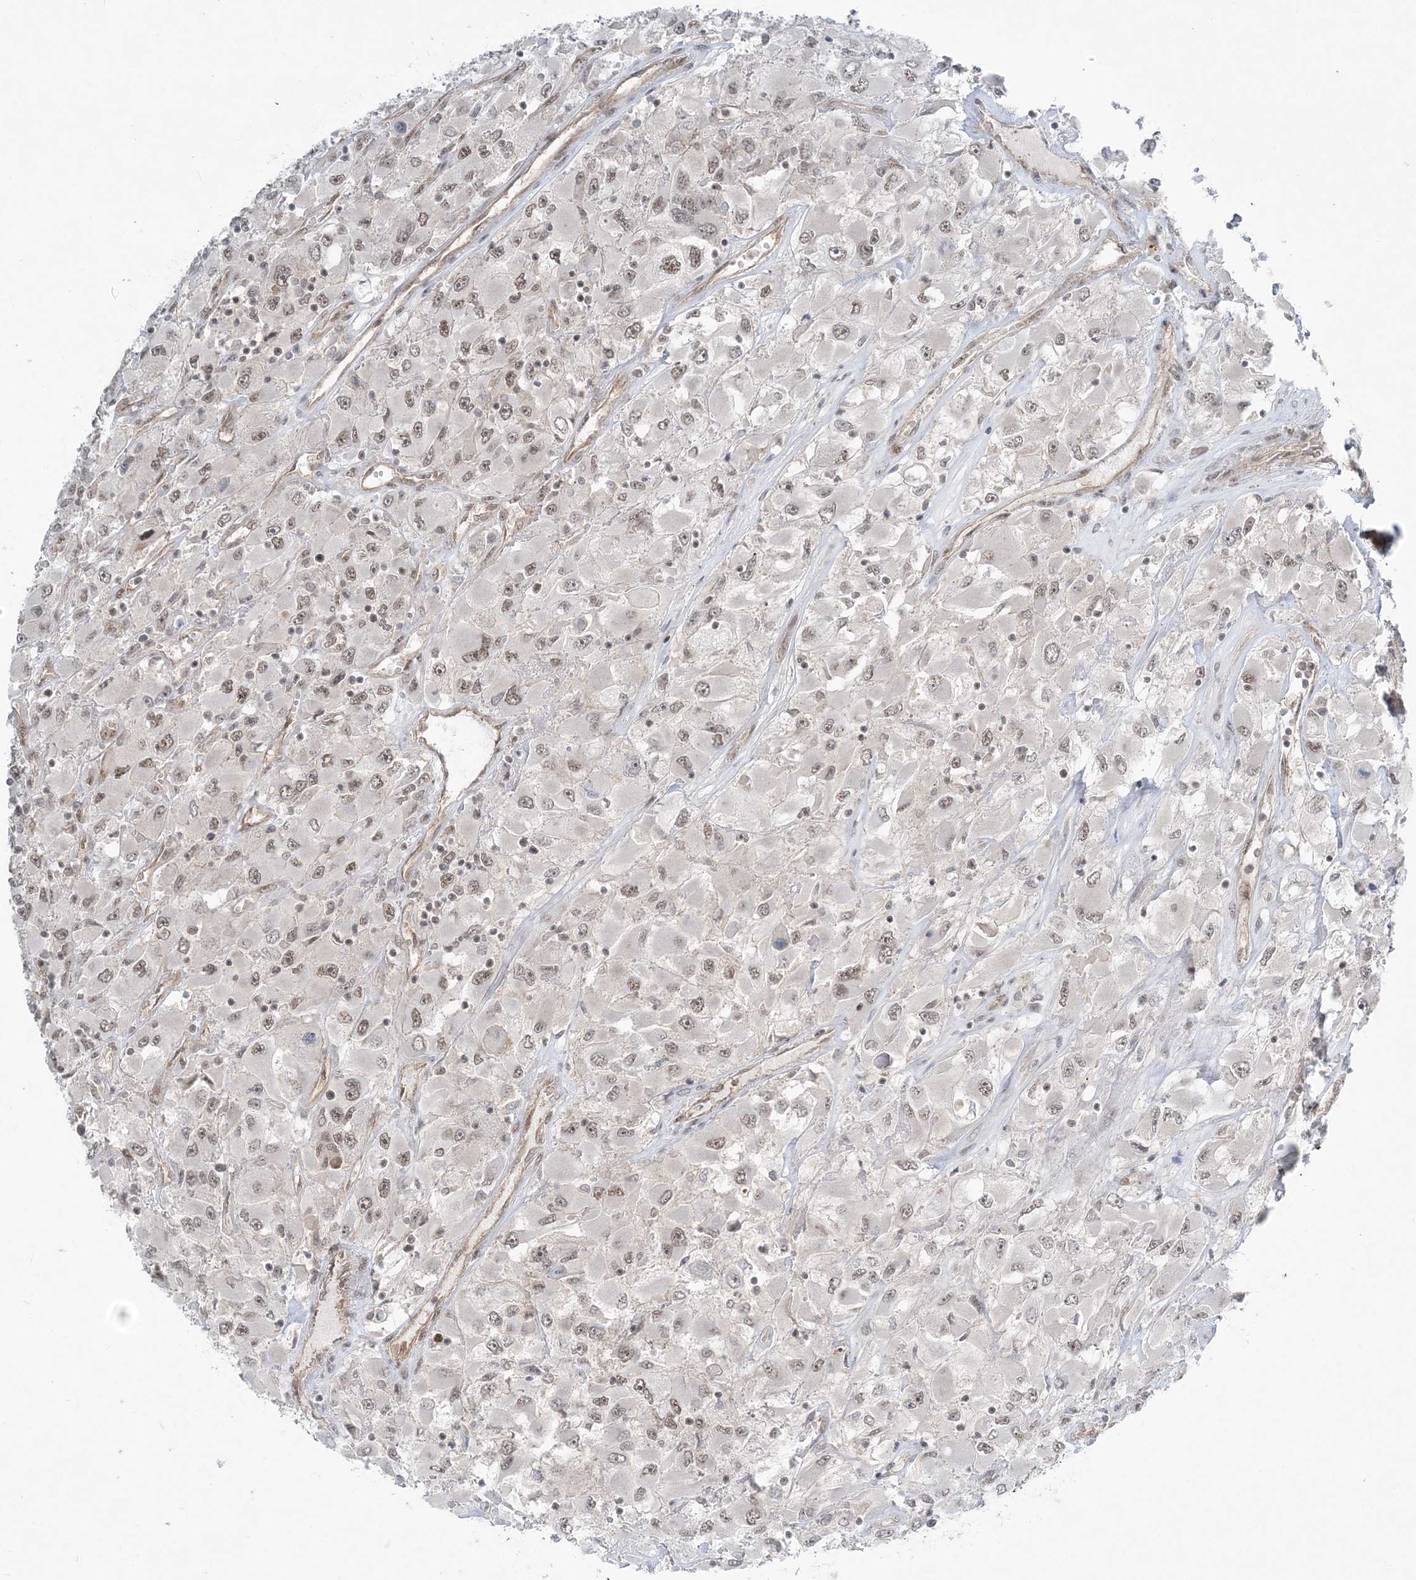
{"staining": {"intensity": "weak", "quantity": "25%-75%", "location": "nuclear"}, "tissue": "renal cancer", "cell_type": "Tumor cells", "image_type": "cancer", "snomed": [{"axis": "morphology", "description": "Adenocarcinoma, NOS"}, {"axis": "topography", "description": "Kidney"}], "caption": "There is low levels of weak nuclear staining in tumor cells of renal adenocarcinoma, as demonstrated by immunohistochemical staining (brown color).", "gene": "ATP11A", "patient": {"sex": "female", "age": 52}}